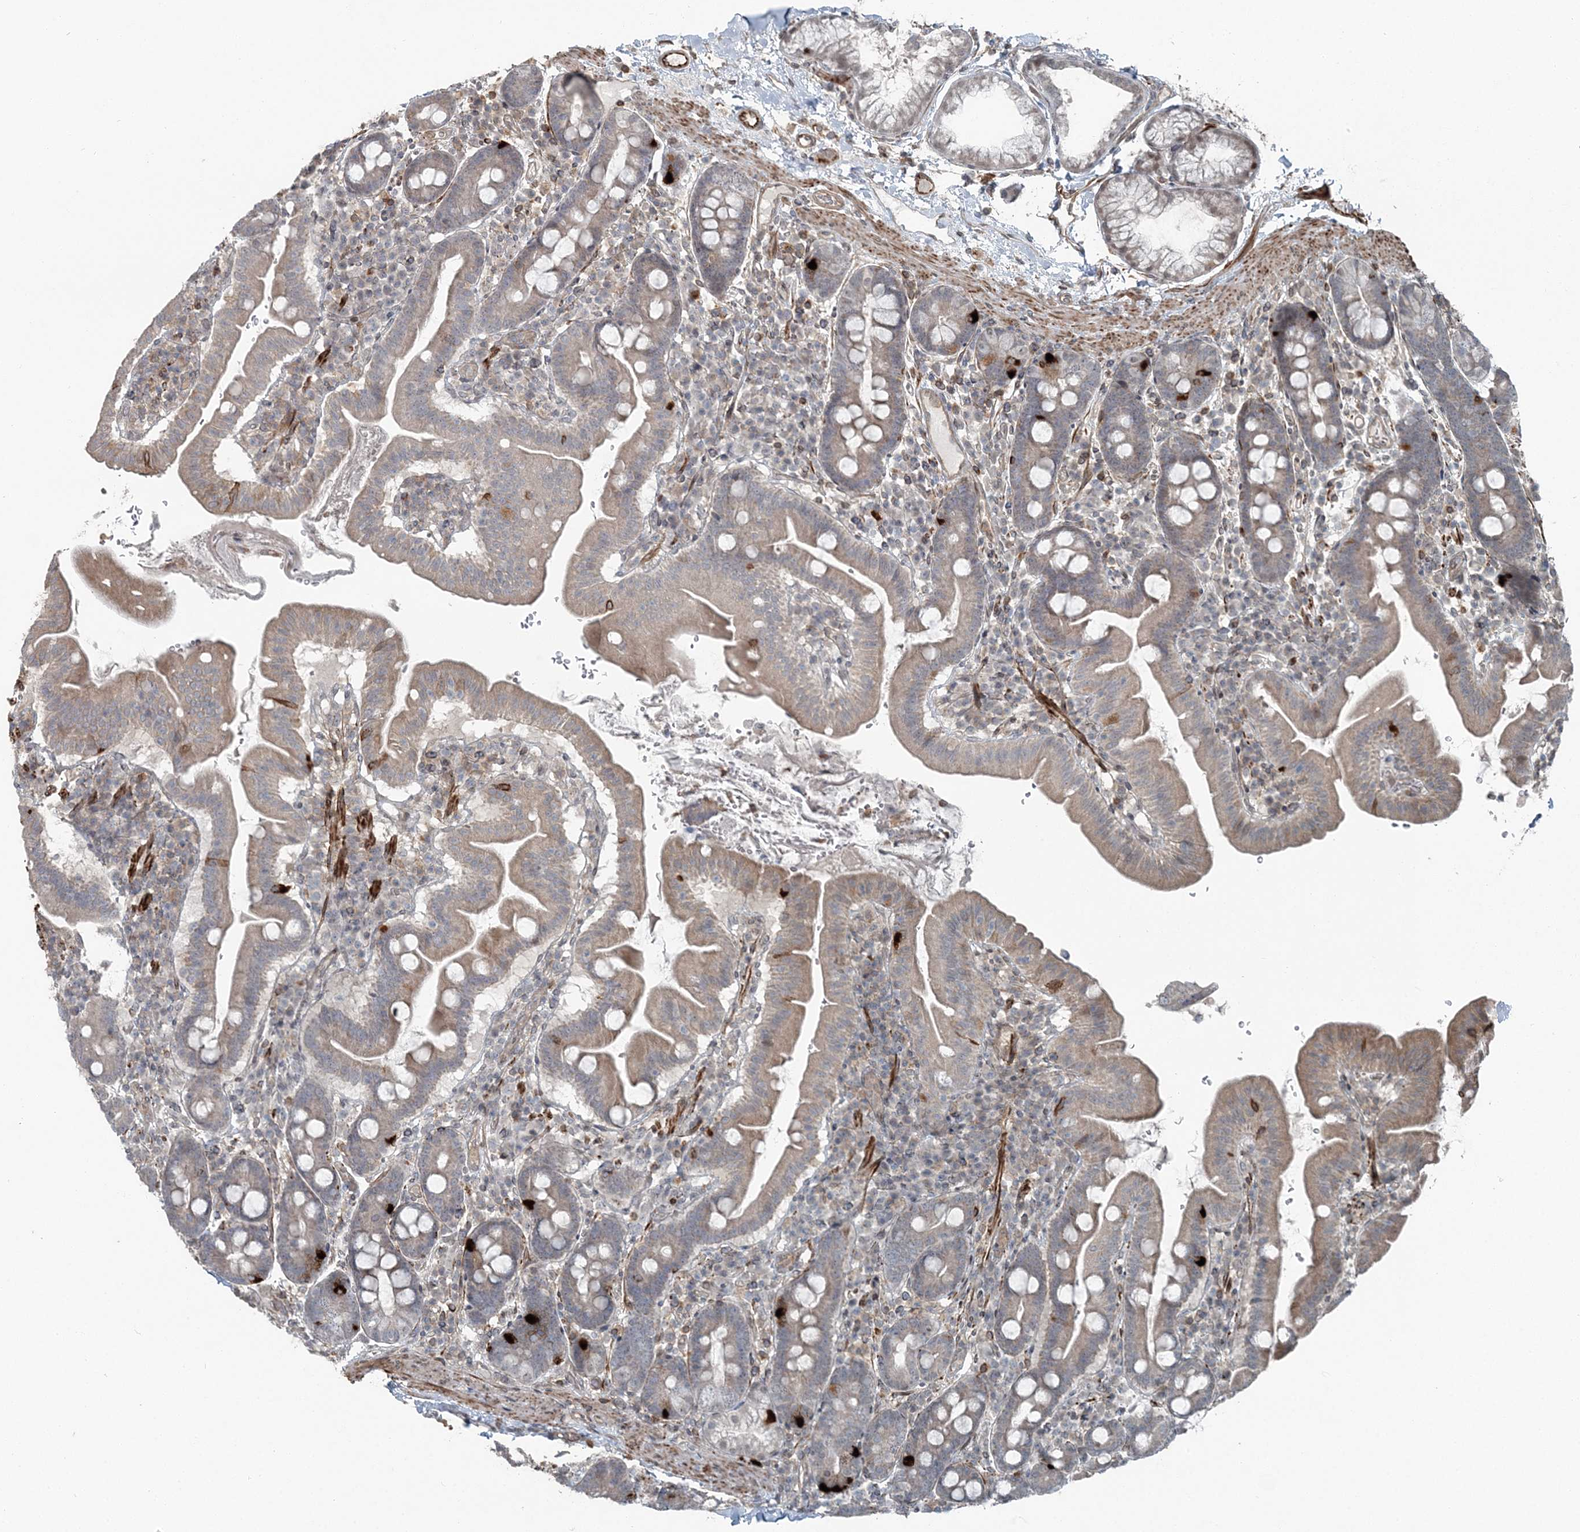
{"staining": {"intensity": "strong", "quantity": "<25%", "location": "cytoplasmic/membranous"}, "tissue": "duodenum", "cell_type": "Glandular cells", "image_type": "normal", "snomed": [{"axis": "morphology", "description": "Normal tissue, NOS"}, {"axis": "morphology", "description": "Adenocarcinoma, NOS"}, {"axis": "topography", "description": "Pancreas"}, {"axis": "topography", "description": "Duodenum"}], "caption": "Protein expression by immunohistochemistry (IHC) shows strong cytoplasmic/membranous positivity in approximately <25% of glandular cells in normal duodenum. (DAB (3,3'-diaminobenzidine) = brown stain, brightfield microscopy at high magnification).", "gene": "FBXL17", "patient": {"sex": "male", "age": 50}}